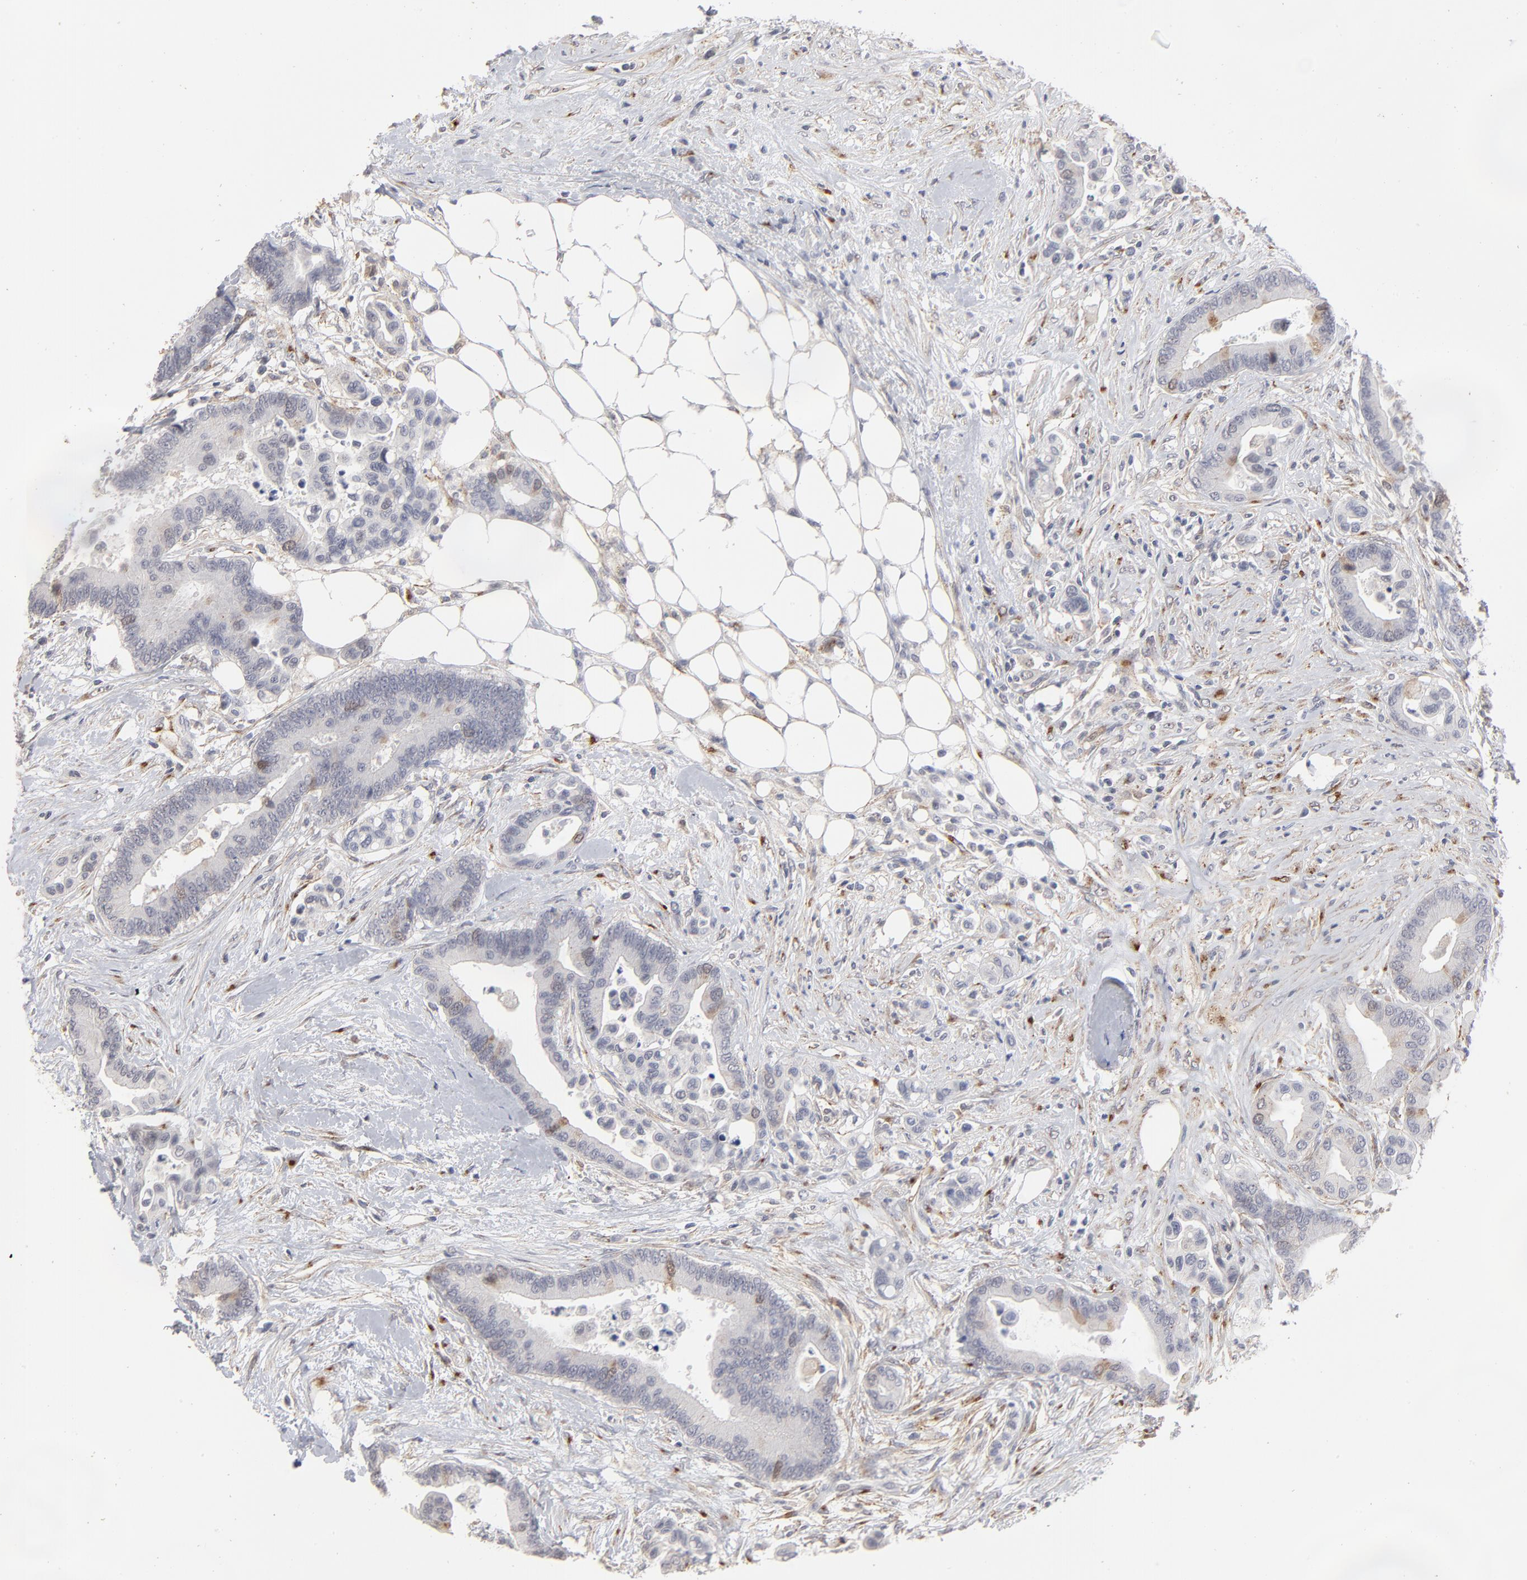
{"staining": {"intensity": "weak", "quantity": "<25%", "location": "cytoplasmic/membranous"}, "tissue": "colorectal cancer", "cell_type": "Tumor cells", "image_type": "cancer", "snomed": [{"axis": "morphology", "description": "Adenocarcinoma, NOS"}, {"axis": "topography", "description": "Colon"}], "caption": "Histopathology image shows no significant protein positivity in tumor cells of colorectal cancer.", "gene": "AURKA", "patient": {"sex": "male", "age": 82}}